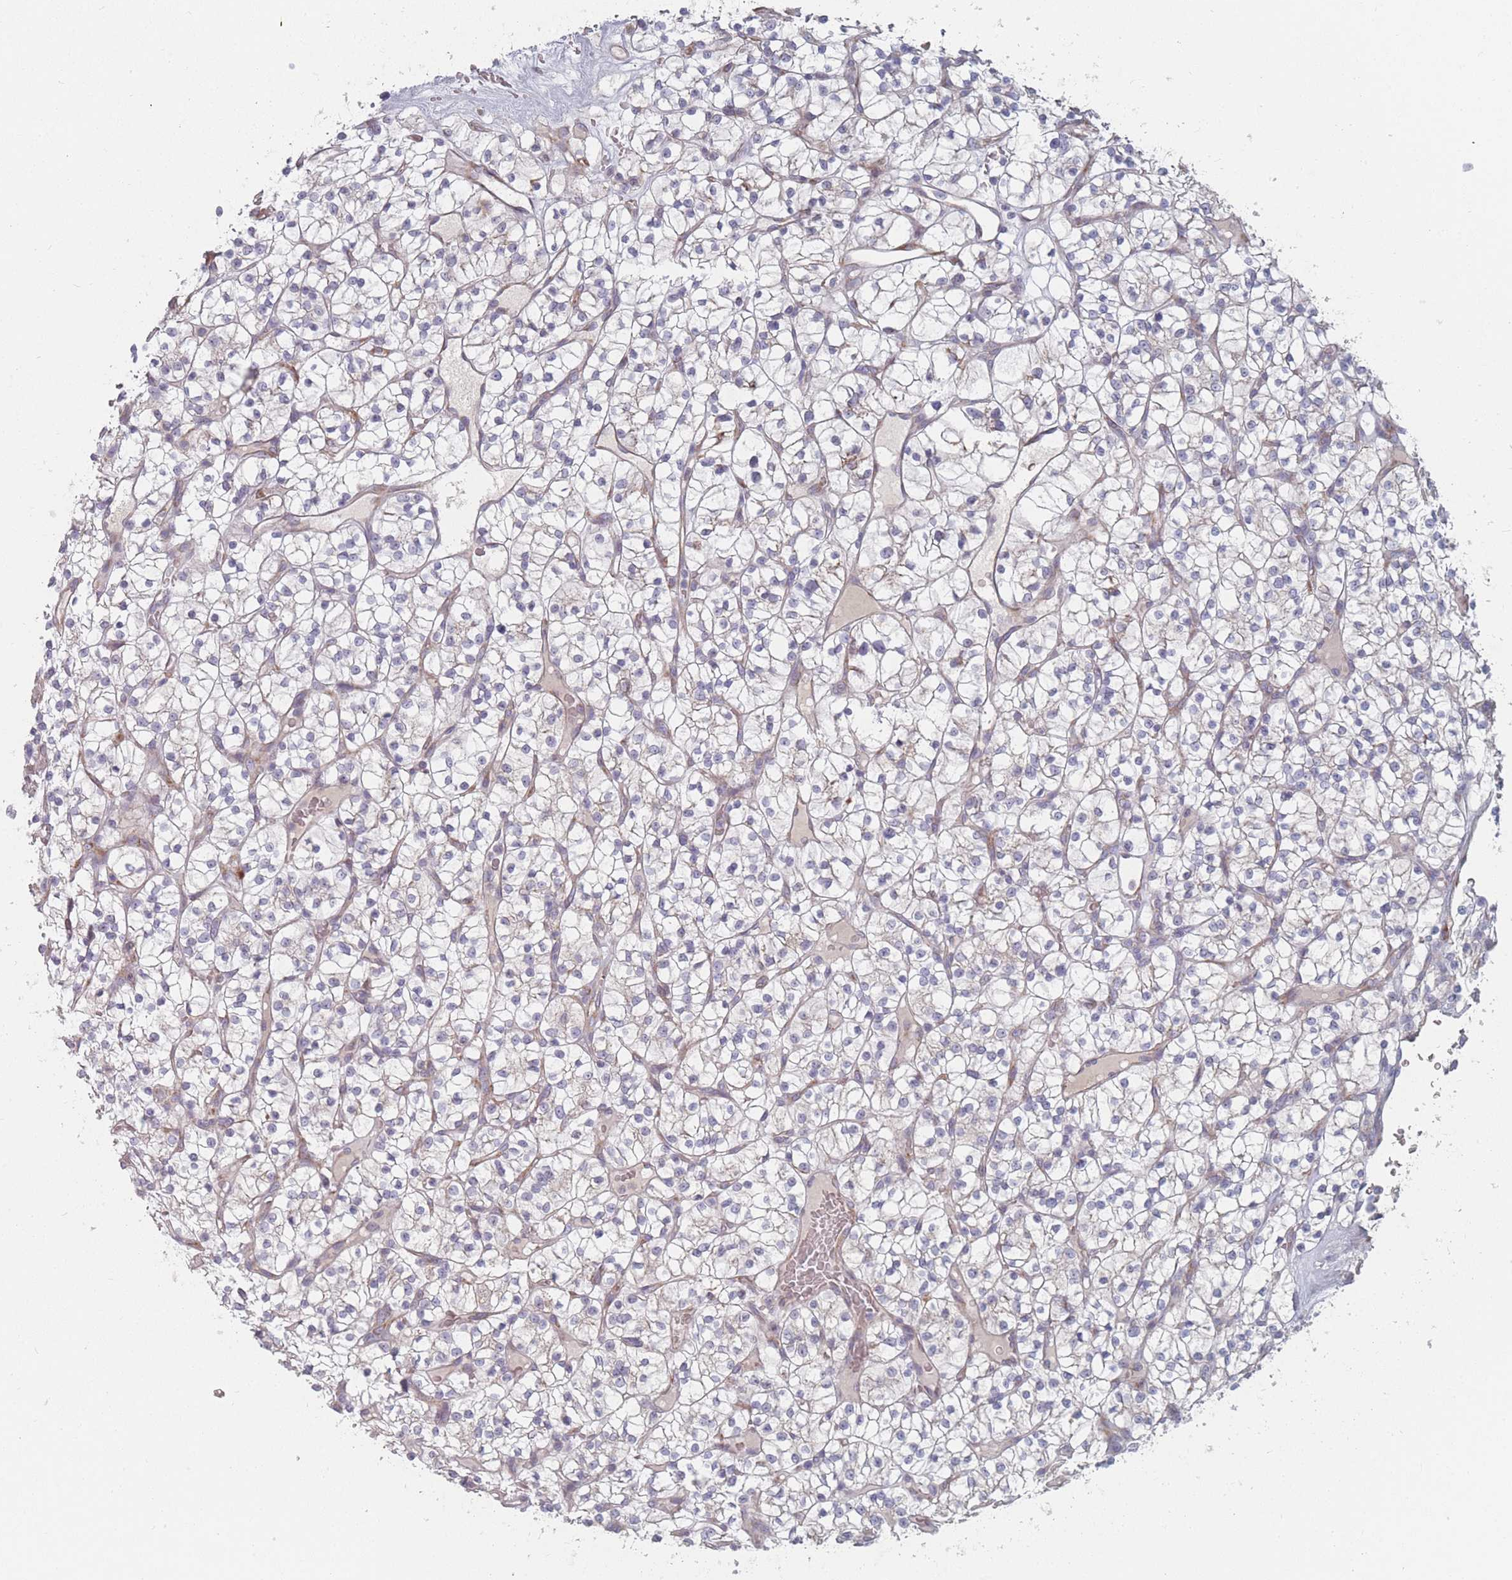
{"staining": {"intensity": "negative", "quantity": "none", "location": "none"}, "tissue": "renal cancer", "cell_type": "Tumor cells", "image_type": "cancer", "snomed": [{"axis": "morphology", "description": "Adenocarcinoma, NOS"}, {"axis": "topography", "description": "Kidney"}], "caption": "IHC of renal adenocarcinoma displays no positivity in tumor cells.", "gene": "CACNG5", "patient": {"sex": "female", "age": 64}}